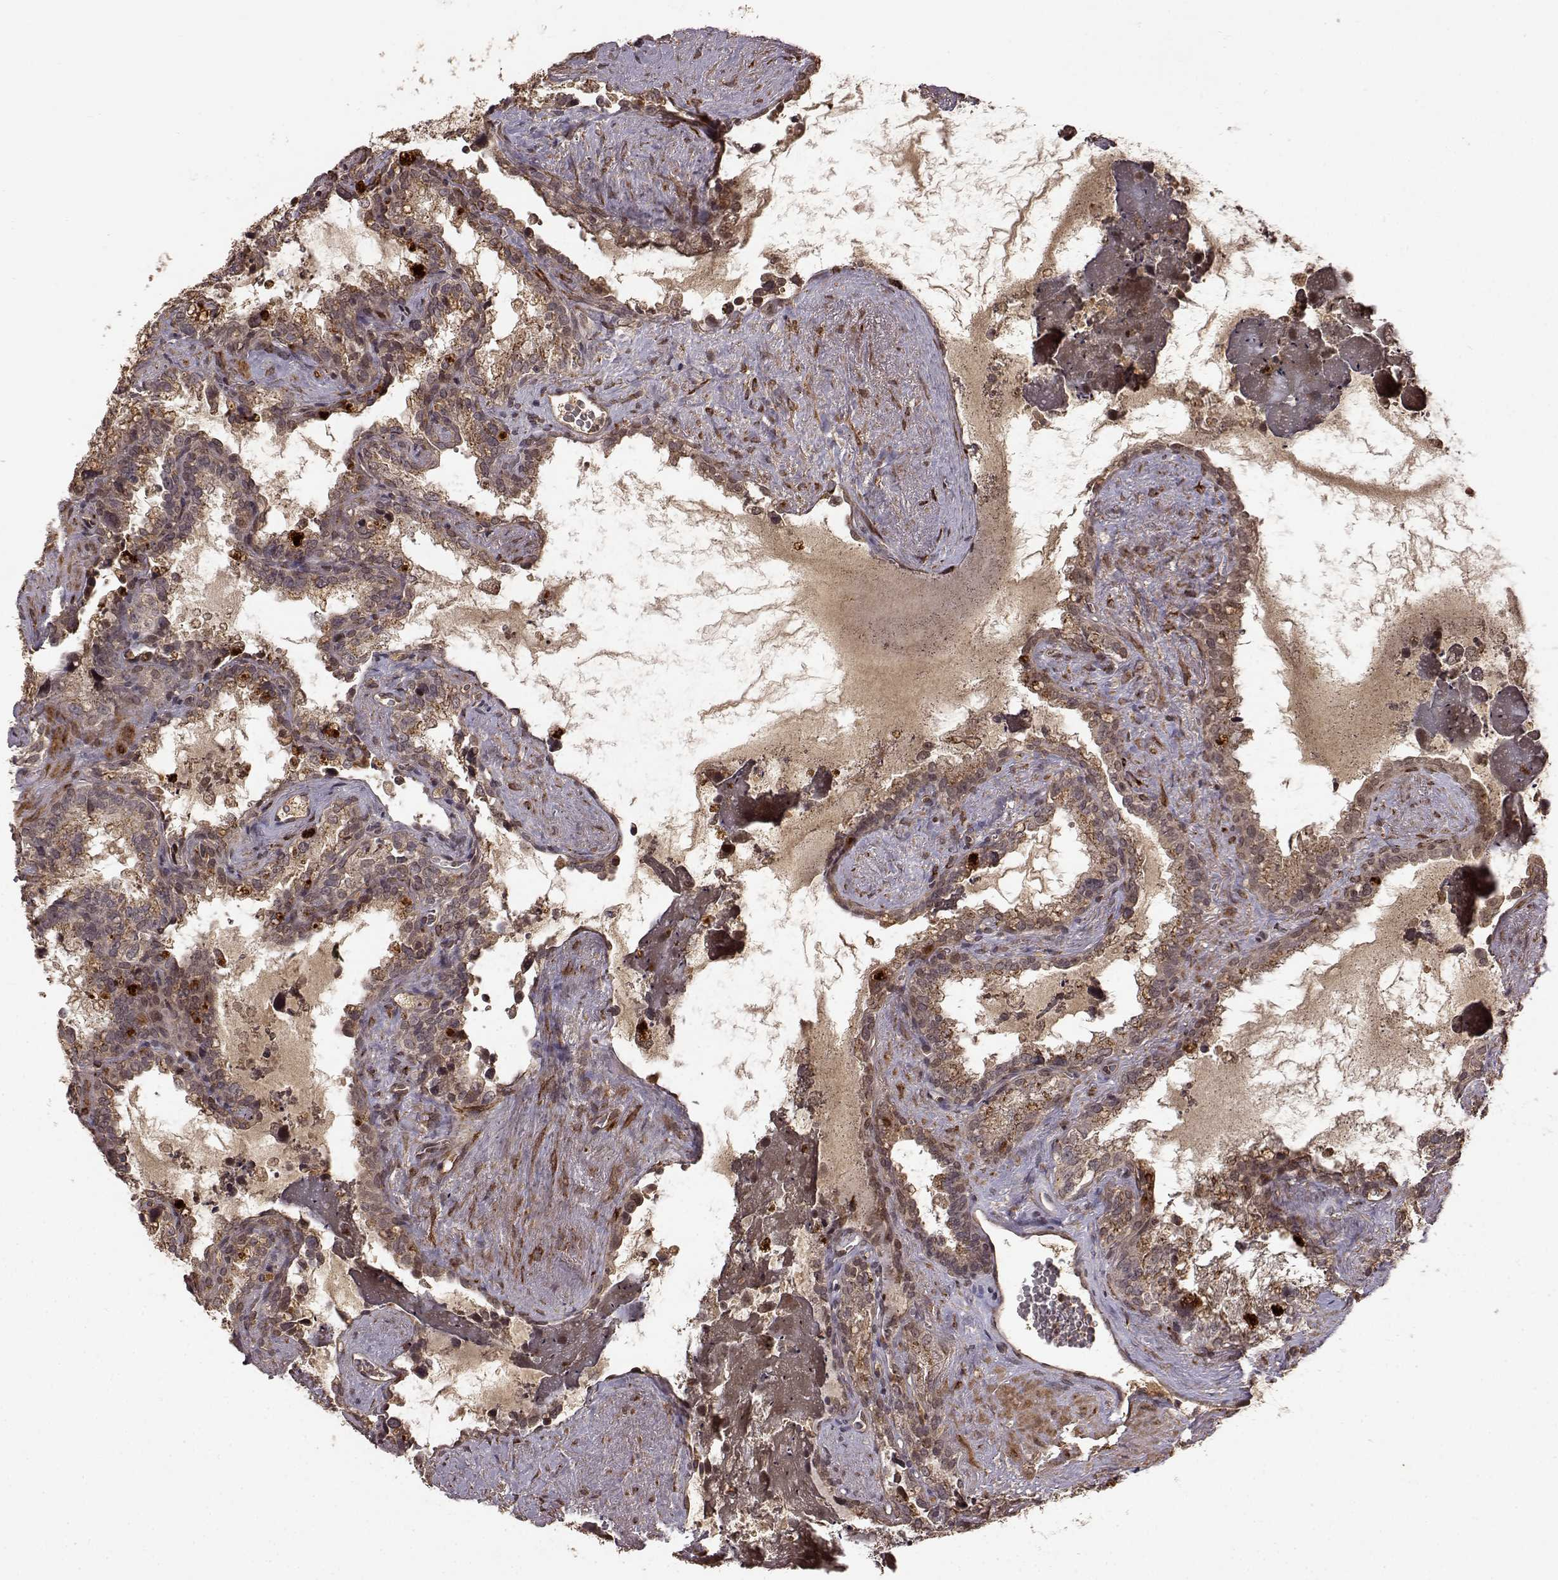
{"staining": {"intensity": "moderate", "quantity": "<25%", "location": "cytoplasmic/membranous"}, "tissue": "seminal vesicle", "cell_type": "Glandular cells", "image_type": "normal", "snomed": [{"axis": "morphology", "description": "Normal tissue, NOS"}, {"axis": "topography", "description": "Seminal veicle"}], "caption": "DAB immunohistochemical staining of unremarkable human seminal vesicle displays moderate cytoplasmic/membranous protein positivity in approximately <25% of glandular cells. (Brightfield microscopy of DAB IHC at high magnification).", "gene": "FSTL1", "patient": {"sex": "male", "age": 71}}